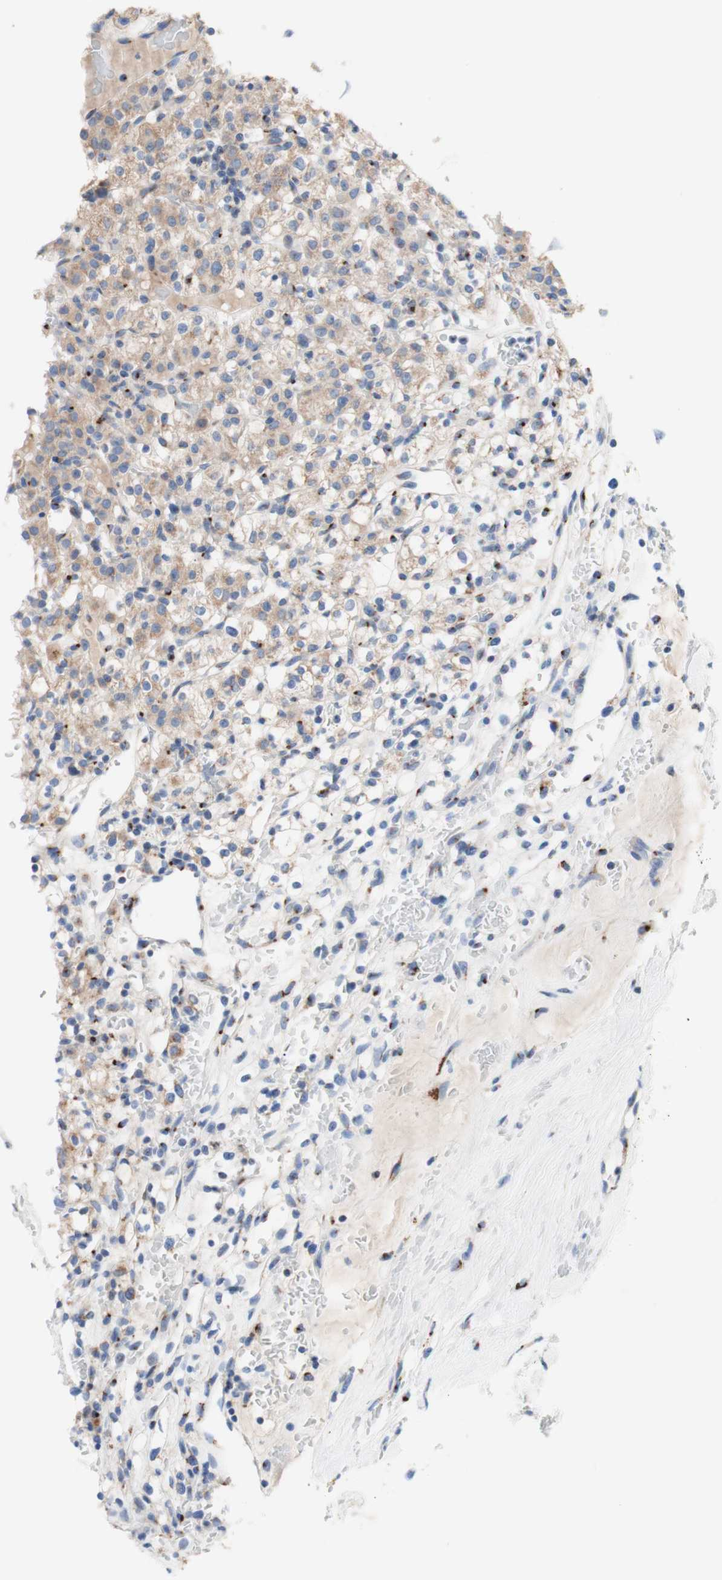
{"staining": {"intensity": "weak", "quantity": "25%-75%", "location": "cytoplasmic/membranous"}, "tissue": "renal cancer", "cell_type": "Tumor cells", "image_type": "cancer", "snomed": [{"axis": "morphology", "description": "Normal tissue, NOS"}, {"axis": "morphology", "description": "Adenocarcinoma, NOS"}, {"axis": "topography", "description": "Kidney"}], "caption": "This image shows immunohistochemistry (IHC) staining of human renal cancer, with low weak cytoplasmic/membranous staining in about 25%-75% of tumor cells.", "gene": "GALNT2", "patient": {"sex": "female", "age": 72}}